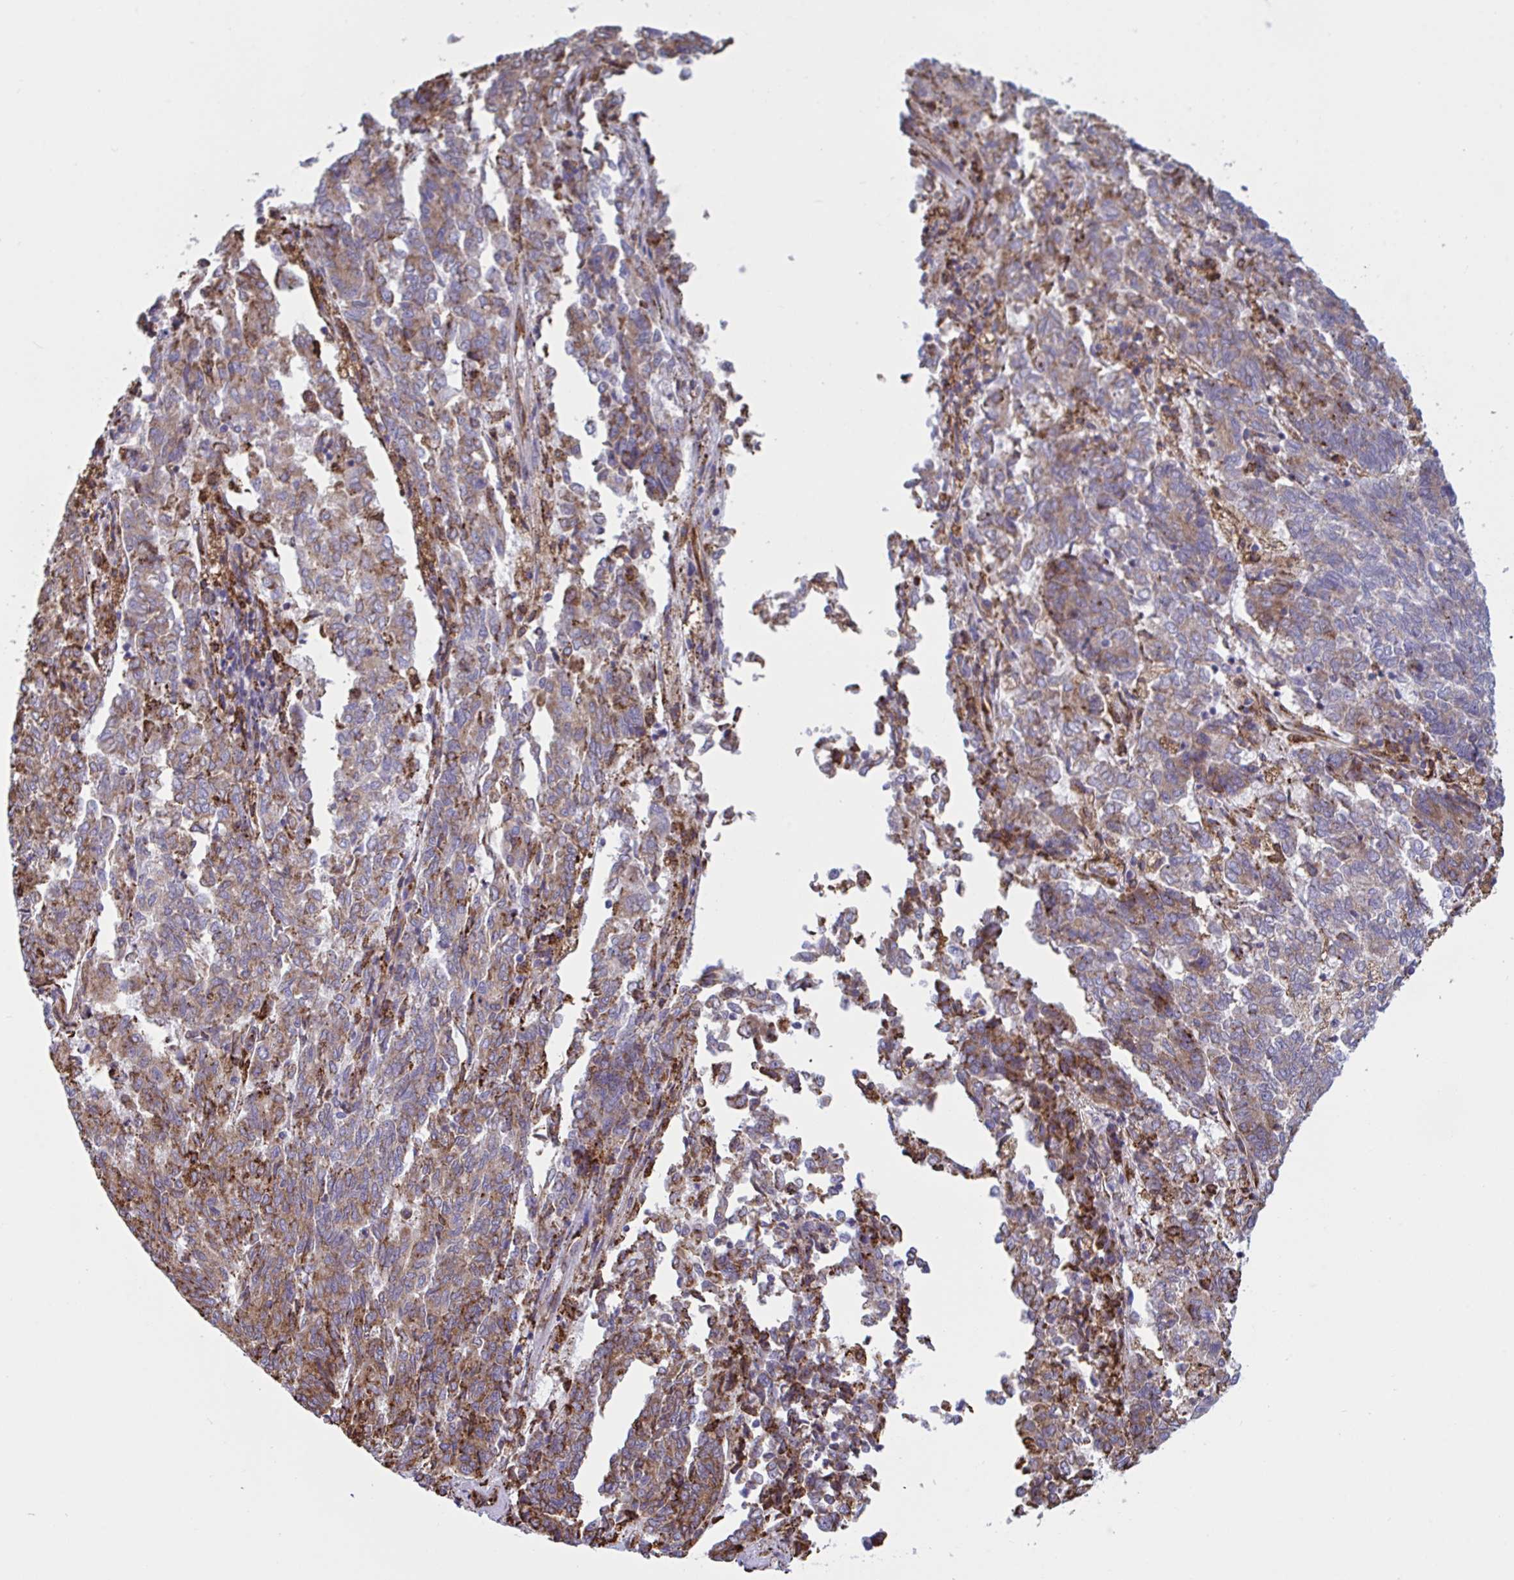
{"staining": {"intensity": "moderate", "quantity": ">75%", "location": "cytoplasmic/membranous"}, "tissue": "endometrial cancer", "cell_type": "Tumor cells", "image_type": "cancer", "snomed": [{"axis": "morphology", "description": "Adenocarcinoma, NOS"}, {"axis": "topography", "description": "Endometrium"}], "caption": "Immunohistochemical staining of human endometrial adenocarcinoma displays medium levels of moderate cytoplasmic/membranous expression in approximately >75% of tumor cells.", "gene": "PEAK3", "patient": {"sex": "female", "age": 80}}